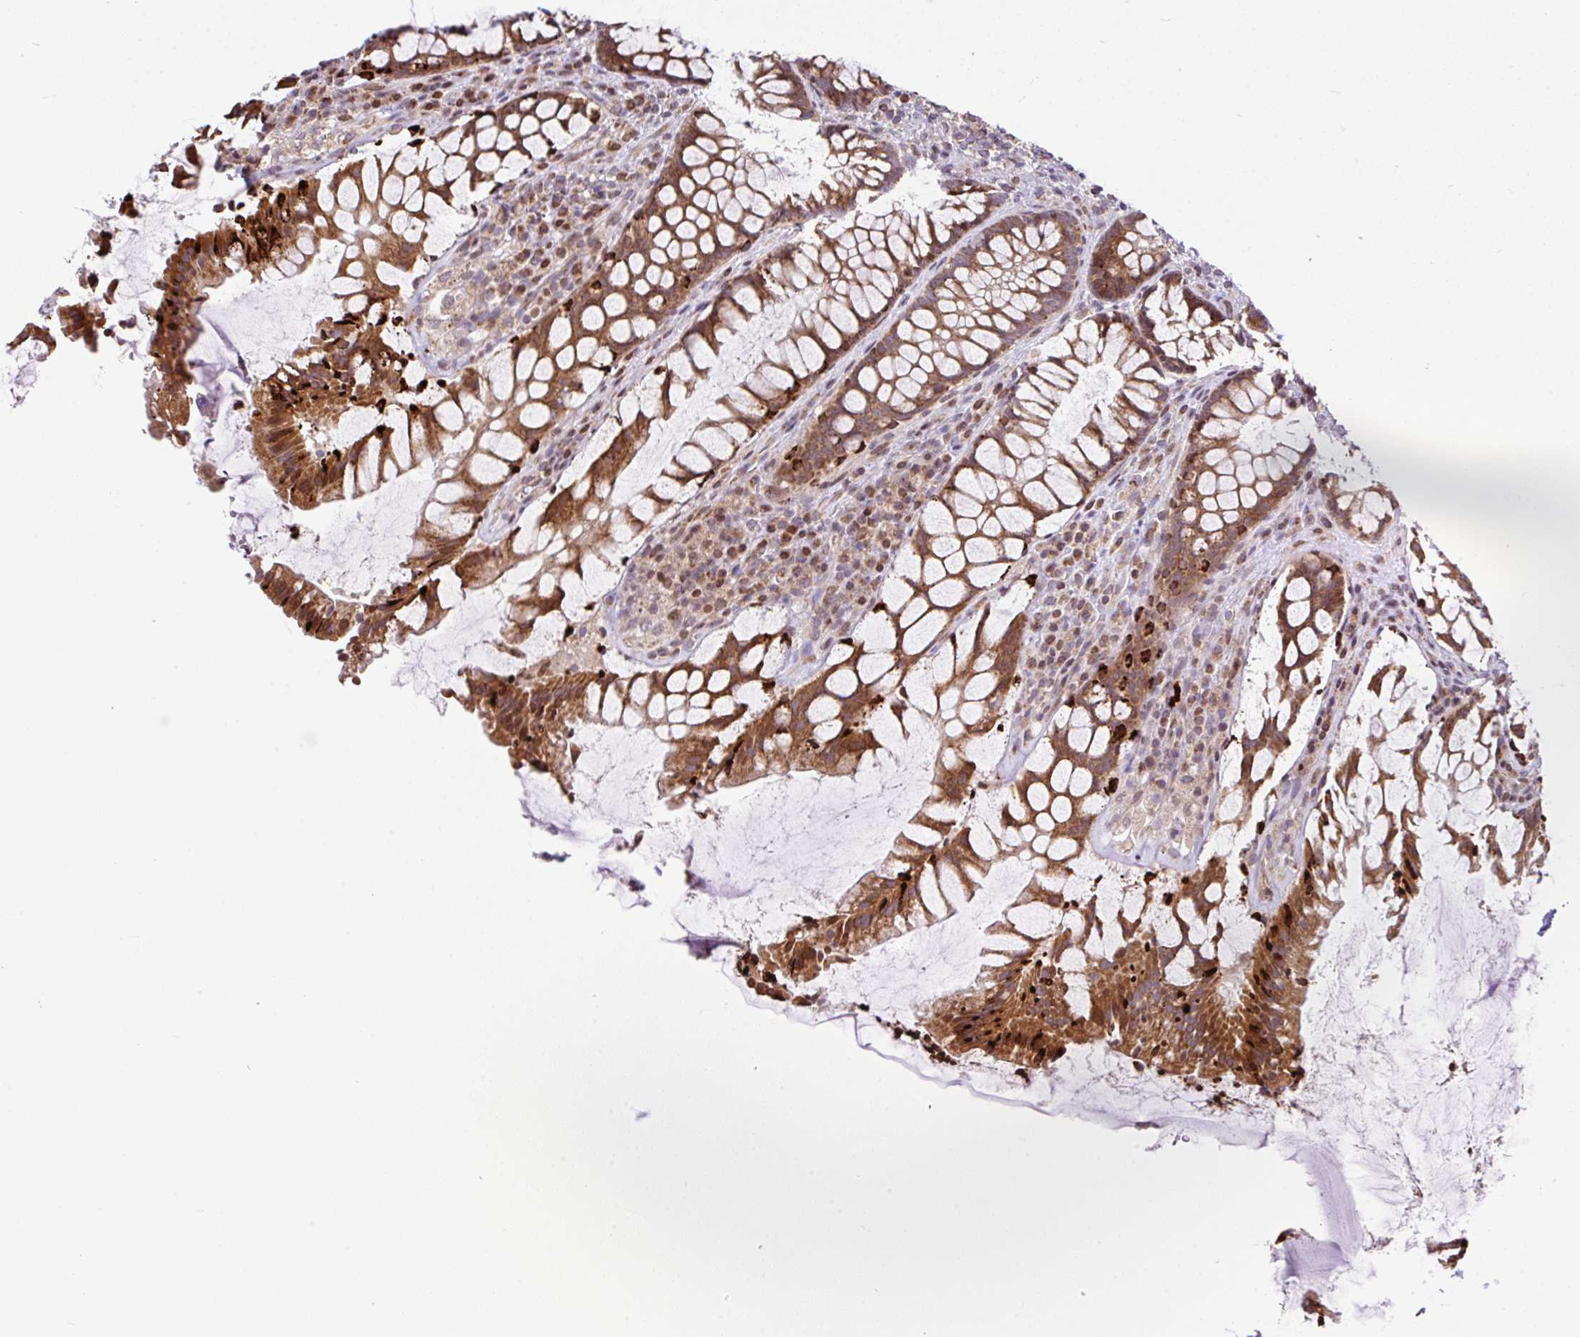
{"staining": {"intensity": "strong", "quantity": ">75%", "location": "cytoplasmic/membranous"}, "tissue": "rectum", "cell_type": "Glandular cells", "image_type": "normal", "snomed": [{"axis": "morphology", "description": "Normal tissue, NOS"}, {"axis": "topography", "description": "Rectum"}], "caption": "Glandular cells reveal high levels of strong cytoplasmic/membranous positivity in about >75% of cells in normal rectum. The staining is performed using DAB (3,3'-diaminobenzidine) brown chromogen to label protein expression. The nuclei are counter-stained blue using hematoxylin.", "gene": "FIGNL1", "patient": {"sex": "female", "age": 58}}